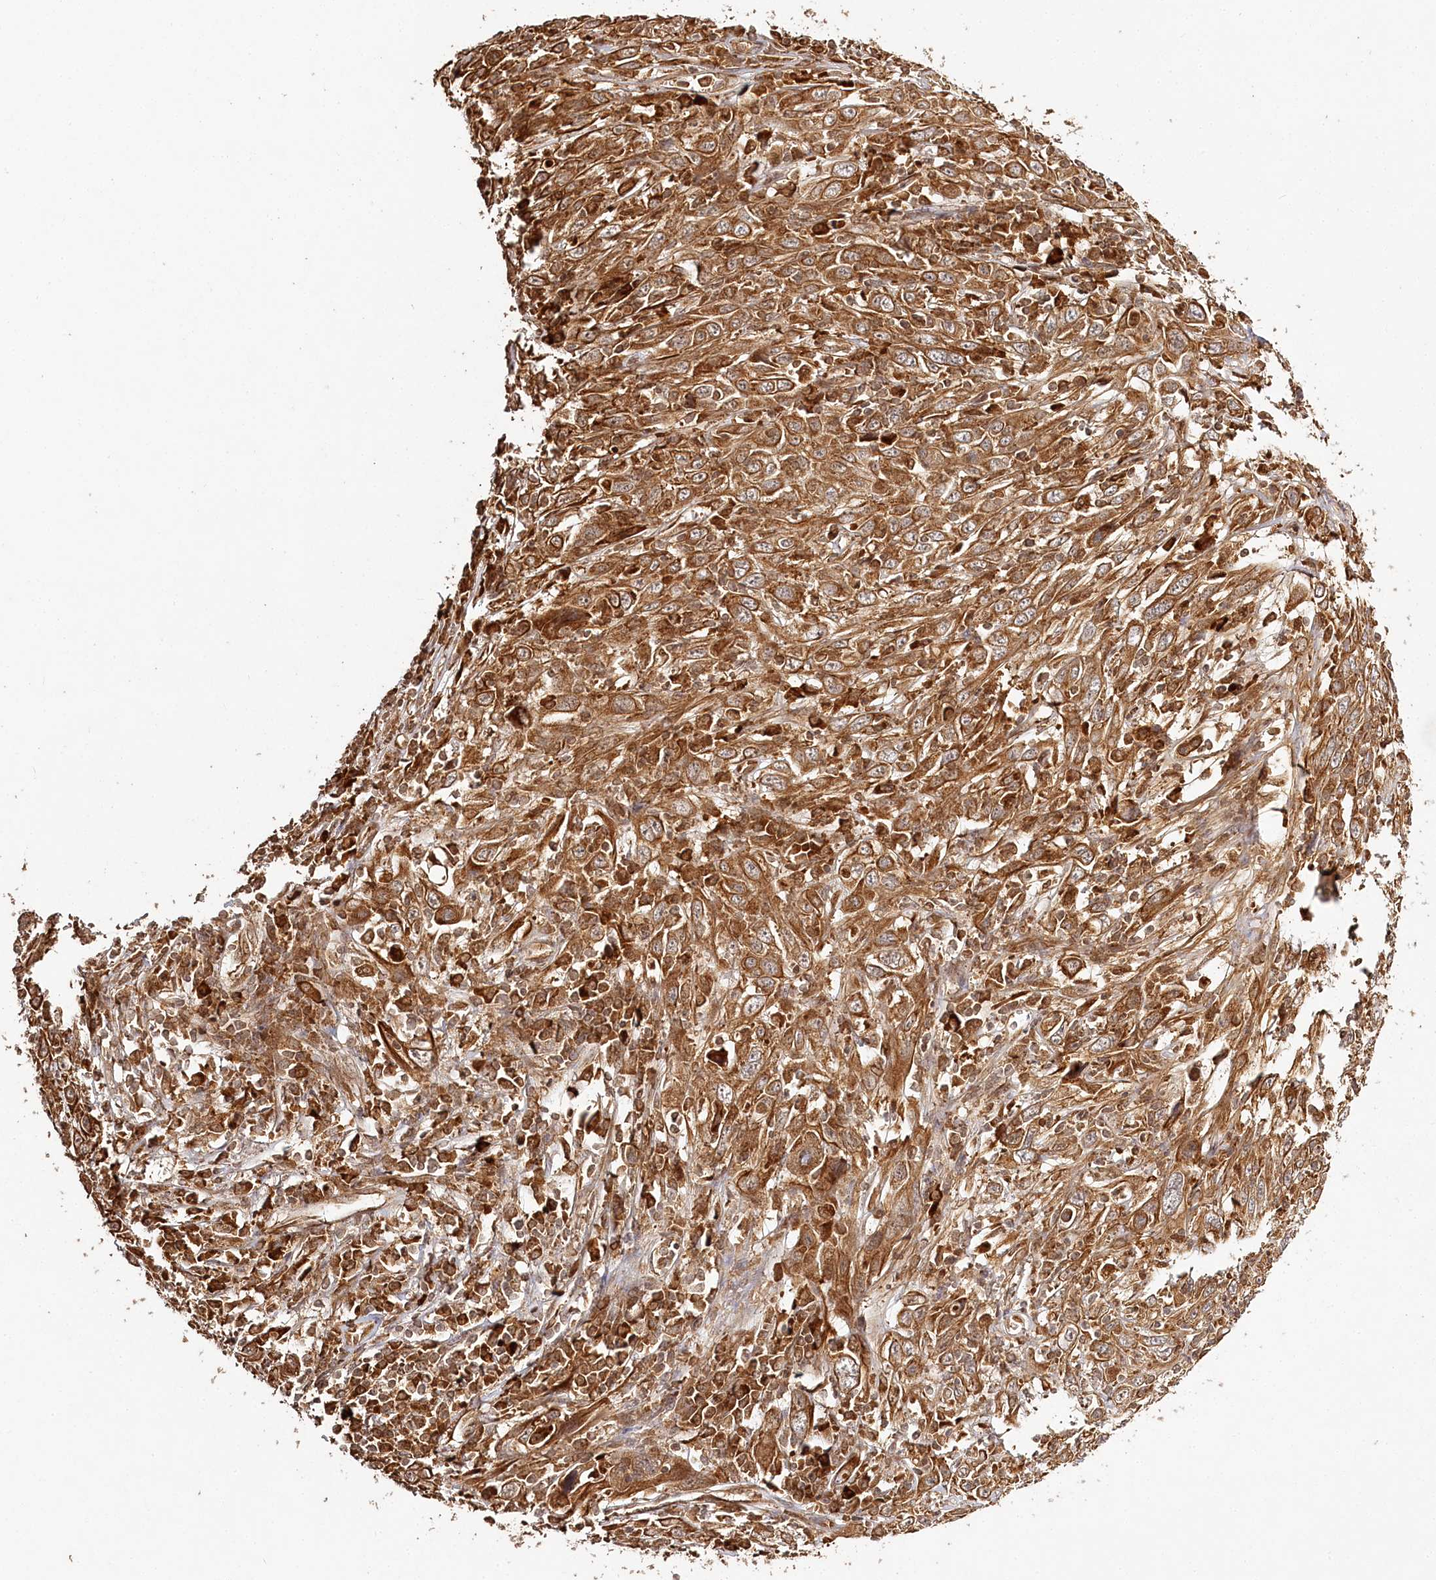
{"staining": {"intensity": "strong", "quantity": ">75%", "location": "cytoplasmic/membranous"}, "tissue": "cervical cancer", "cell_type": "Tumor cells", "image_type": "cancer", "snomed": [{"axis": "morphology", "description": "Squamous cell carcinoma, NOS"}, {"axis": "topography", "description": "Cervix"}], "caption": "A photomicrograph of cervical squamous cell carcinoma stained for a protein demonstrates strong cytoplasmic/membranous brown staining in tumor cells.", "gene": "ULK2", "patient": {"sex": "female", "age": 46}}